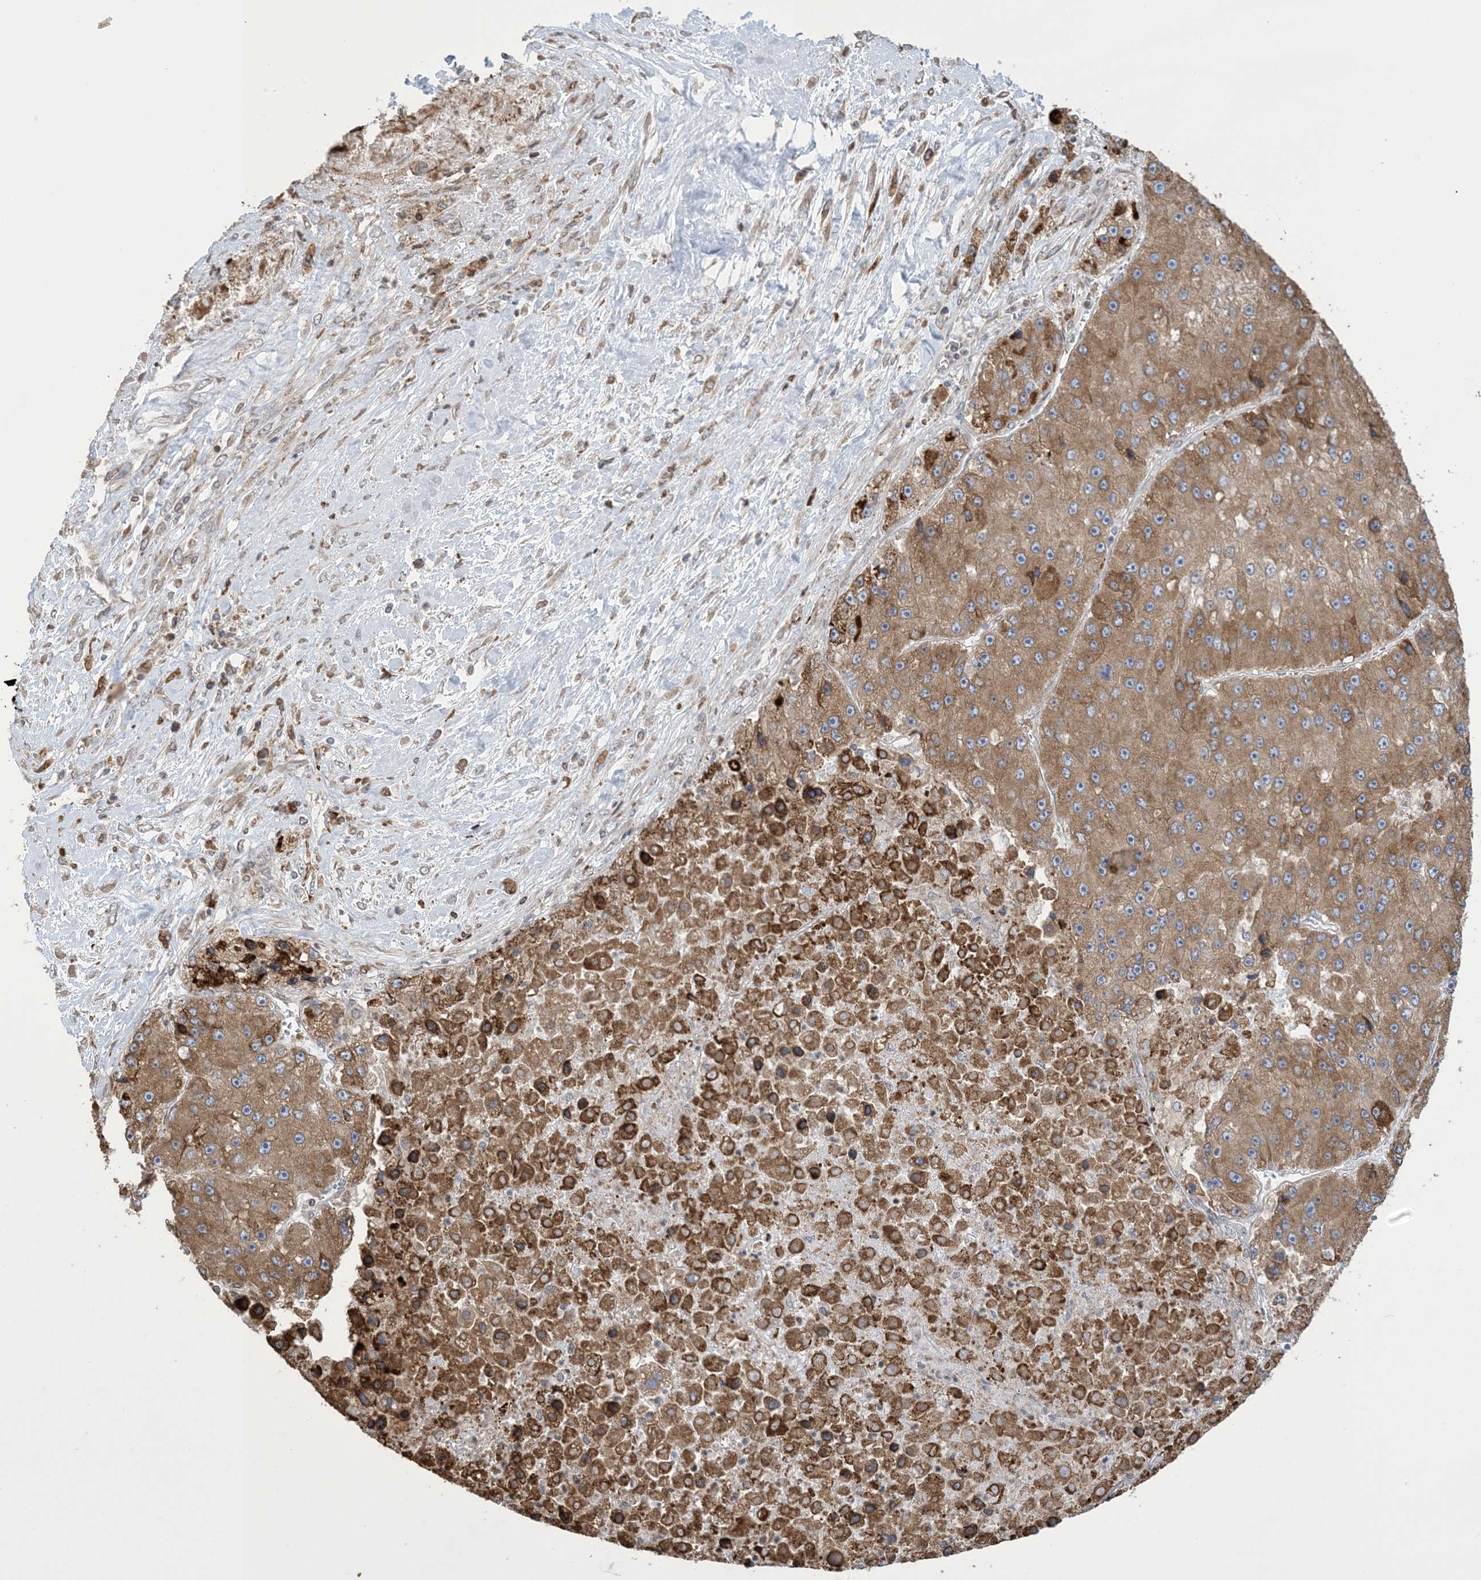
{"staining": {"intensity": "moderate", "quantity": ">75%", "location": "cytoplasmic/membranous"}, "tissue": "liver cancer", "cell_type": "Tumor cells", "image_type": "cancer", "snomed": [{"axis": "morphology", "description": "Carcinoma, Hepatocellular, NOS"}, {"axis": "topography", "description": "Liver"}], "caption": "Protein staining shows moderate cytoplasmic/membranous staining in about >75% of tumor cells in liver cancer (hepatocellular carcinoma).", "gene": "SHANK1", "patient": {"sex": "female", "age": 73}}